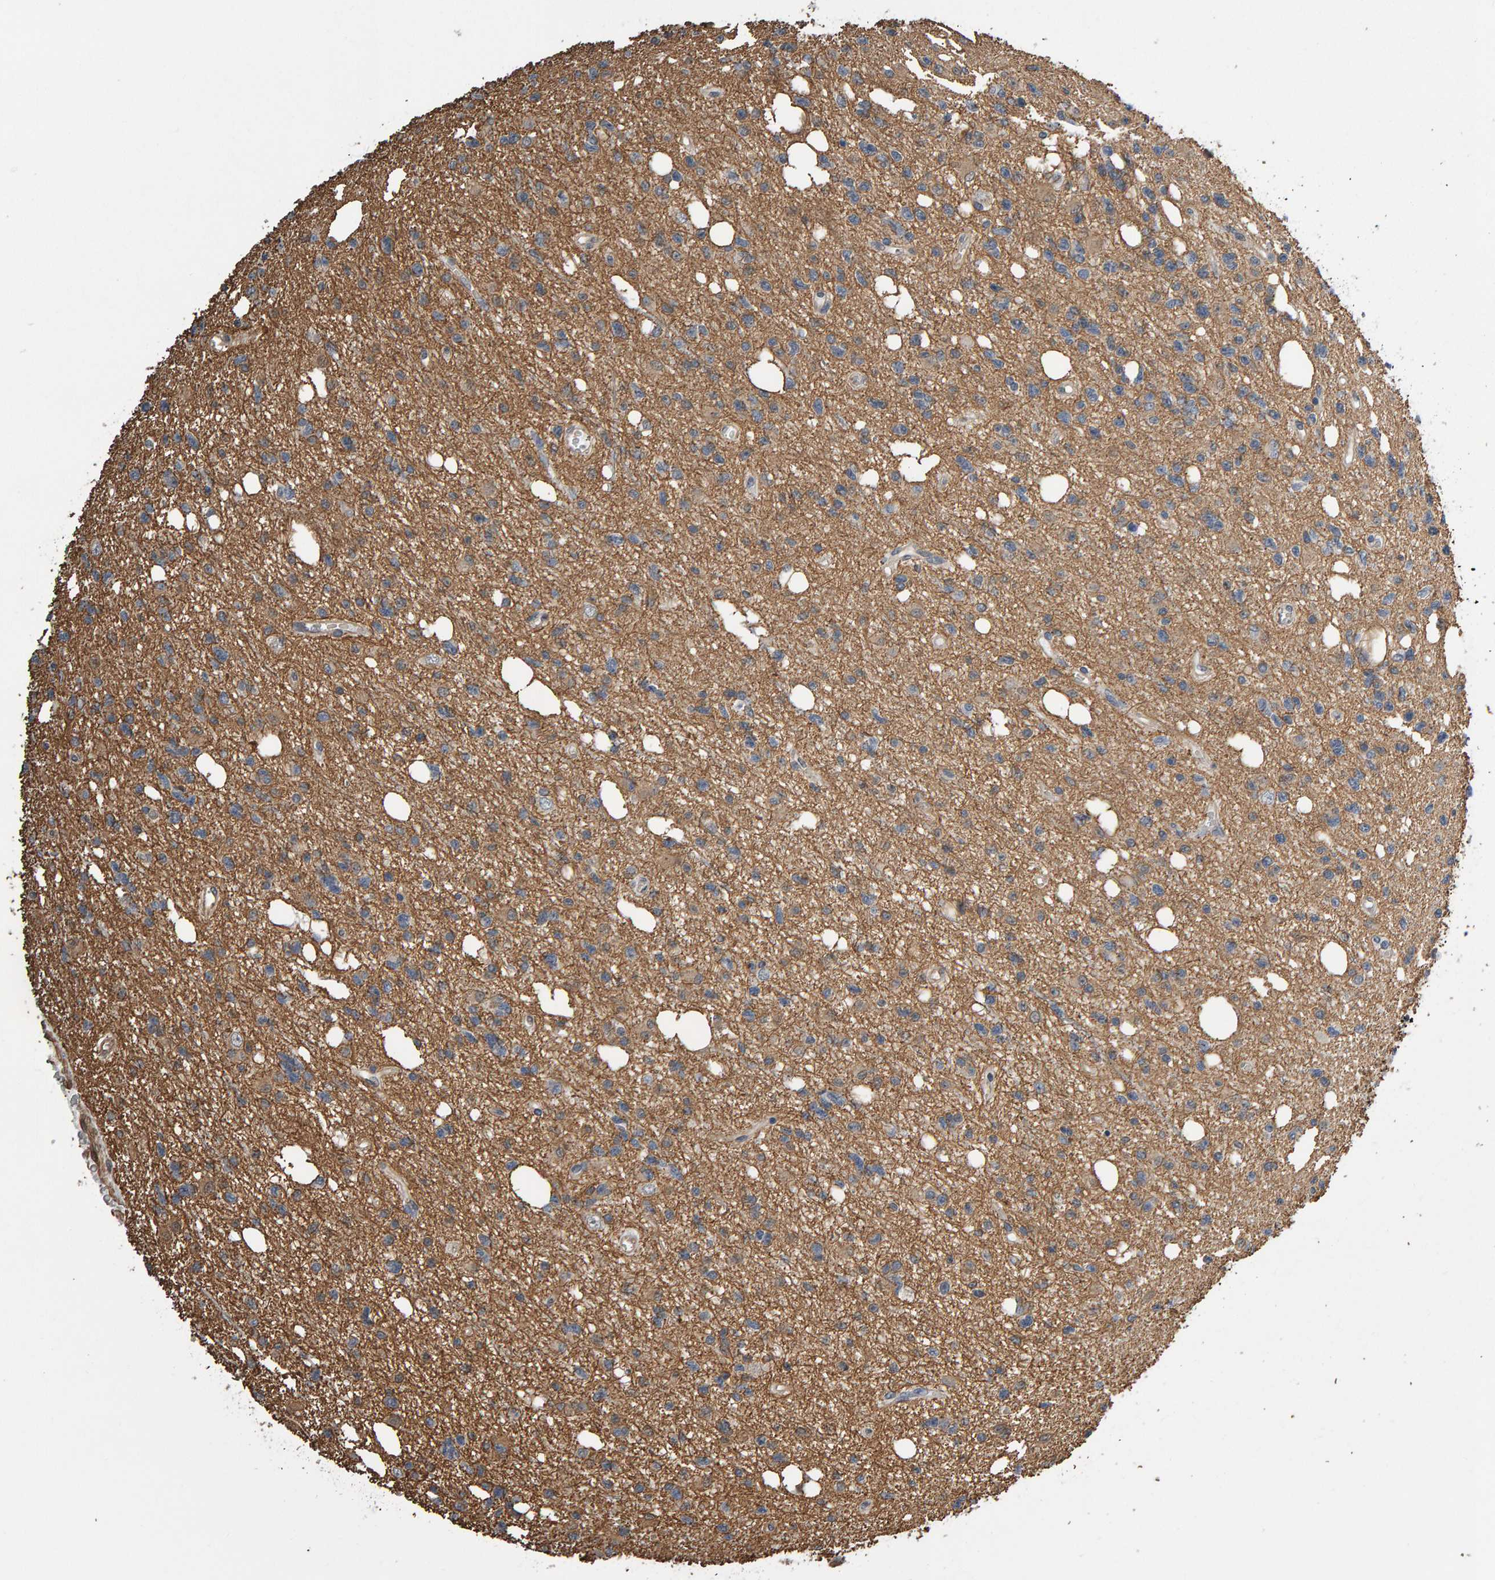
{"staining": {"intensity": "weak", "quantity": ">75%", "location": "cytoplasmic/membranous"}, "tissue": "glioma", "cell_type": "Tumor cells", "image_type": "cancer", "snomed": [{"axis": "morphology", "description": "Glioma, malignant, High grade"}, {"axis": "topography", "description": "Brain"}], "caption": "Glioma was stained to show a protein in brown. There is low levels of weak cytoplasmic/membranous staining in approximately >75% of tumor cells.", "gene": "COASY", "patient": {"sex": "female", "age": 62}}